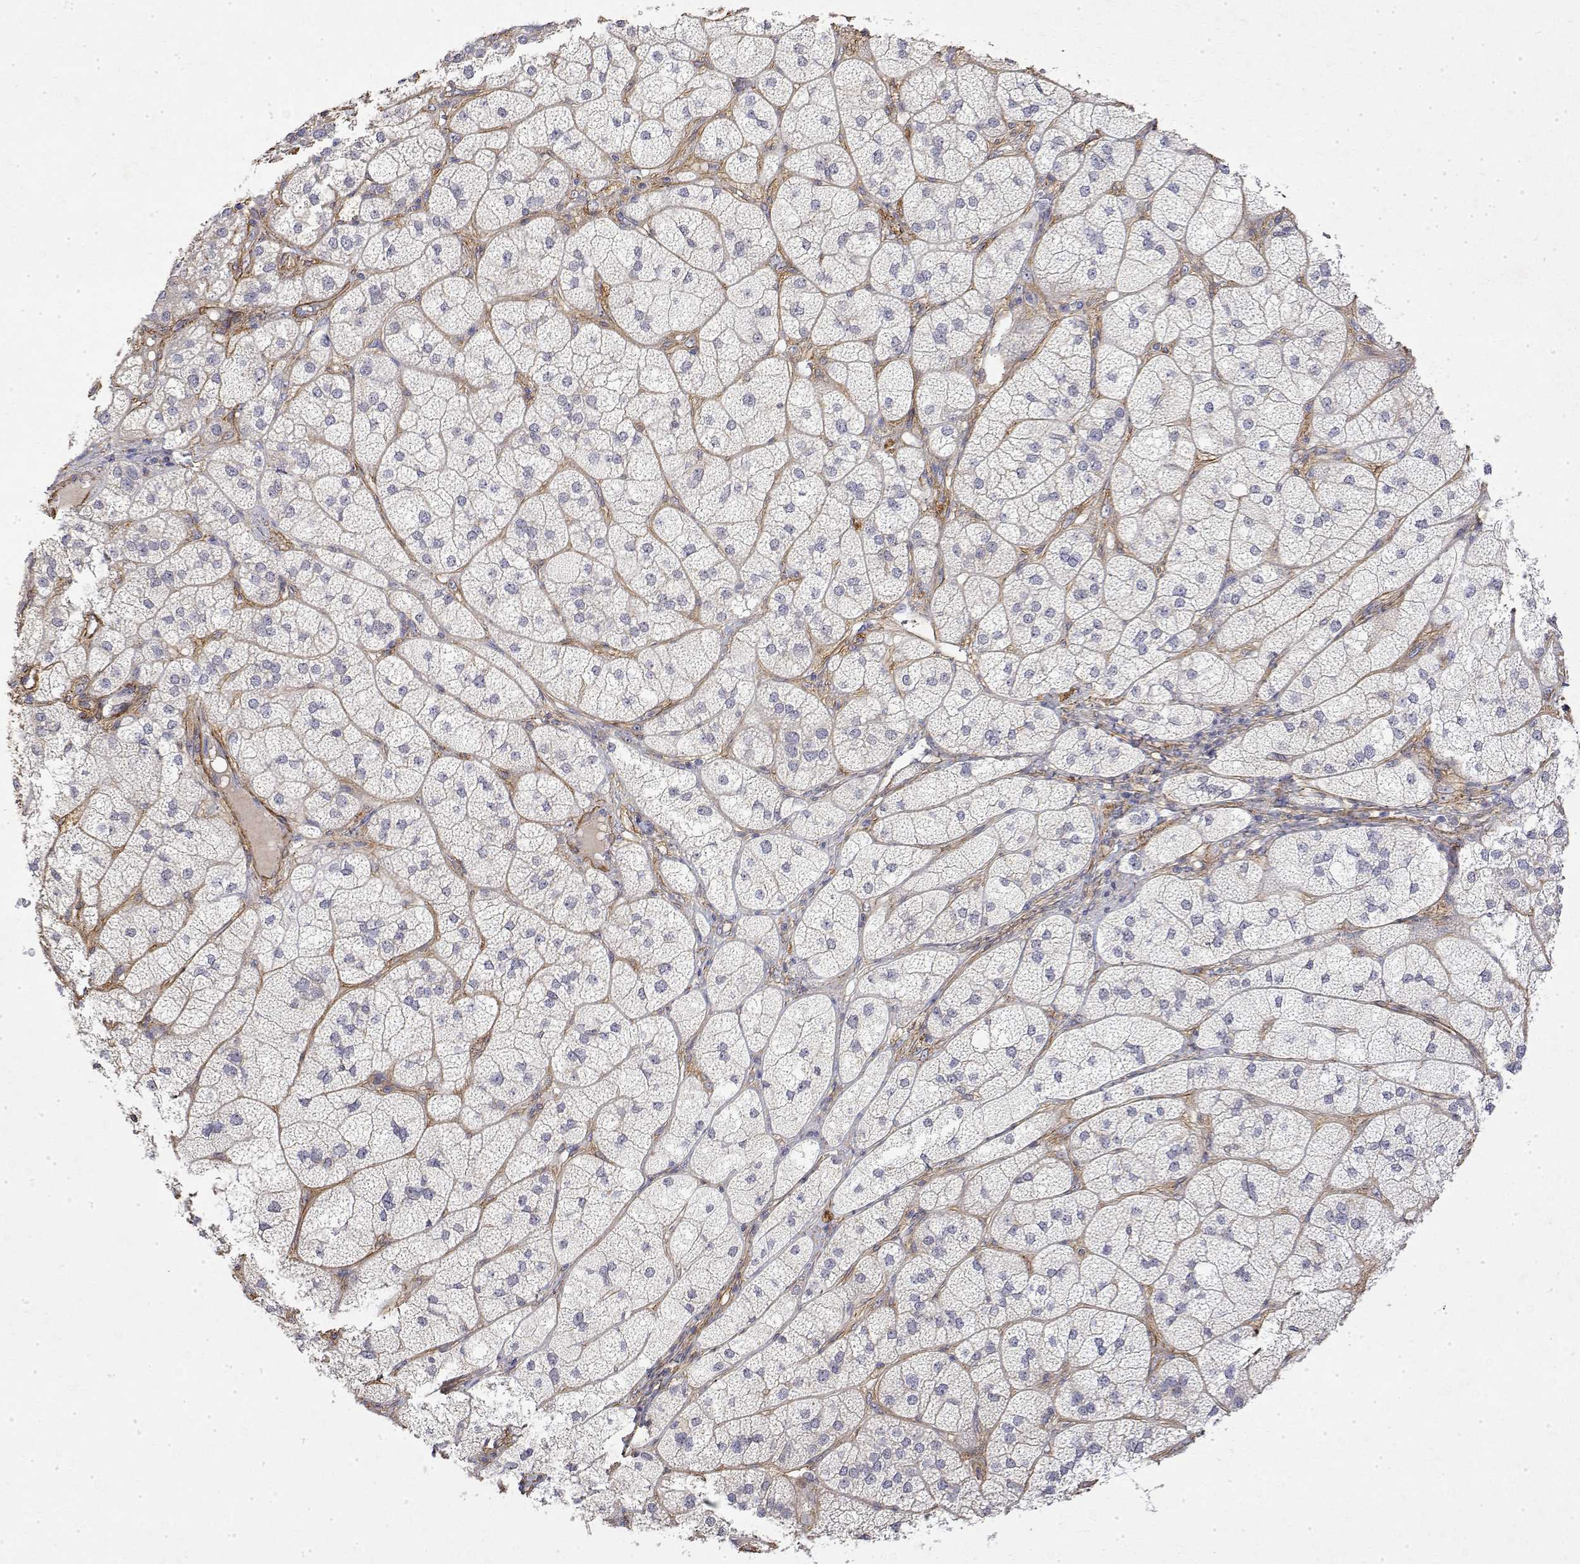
{"staining": {"intensity": "negative", "quantity": "none", "location": "none"}, "tissue": "adrenal gland", "cell_type": "Glandular cells", "image_type": "normal", "snomed": [{"axis": "morphology", "description": "Normal tissue, NOS"}, {"axis": "topography", "description": "Adrenal gland"}], "caption": "Immunohistochemical staining of unremarkable human adrenal gland displays no significant positivity in glandular cells.", "gene": "SOWAHD", "patient": {"sex": "female", "age": 60}}